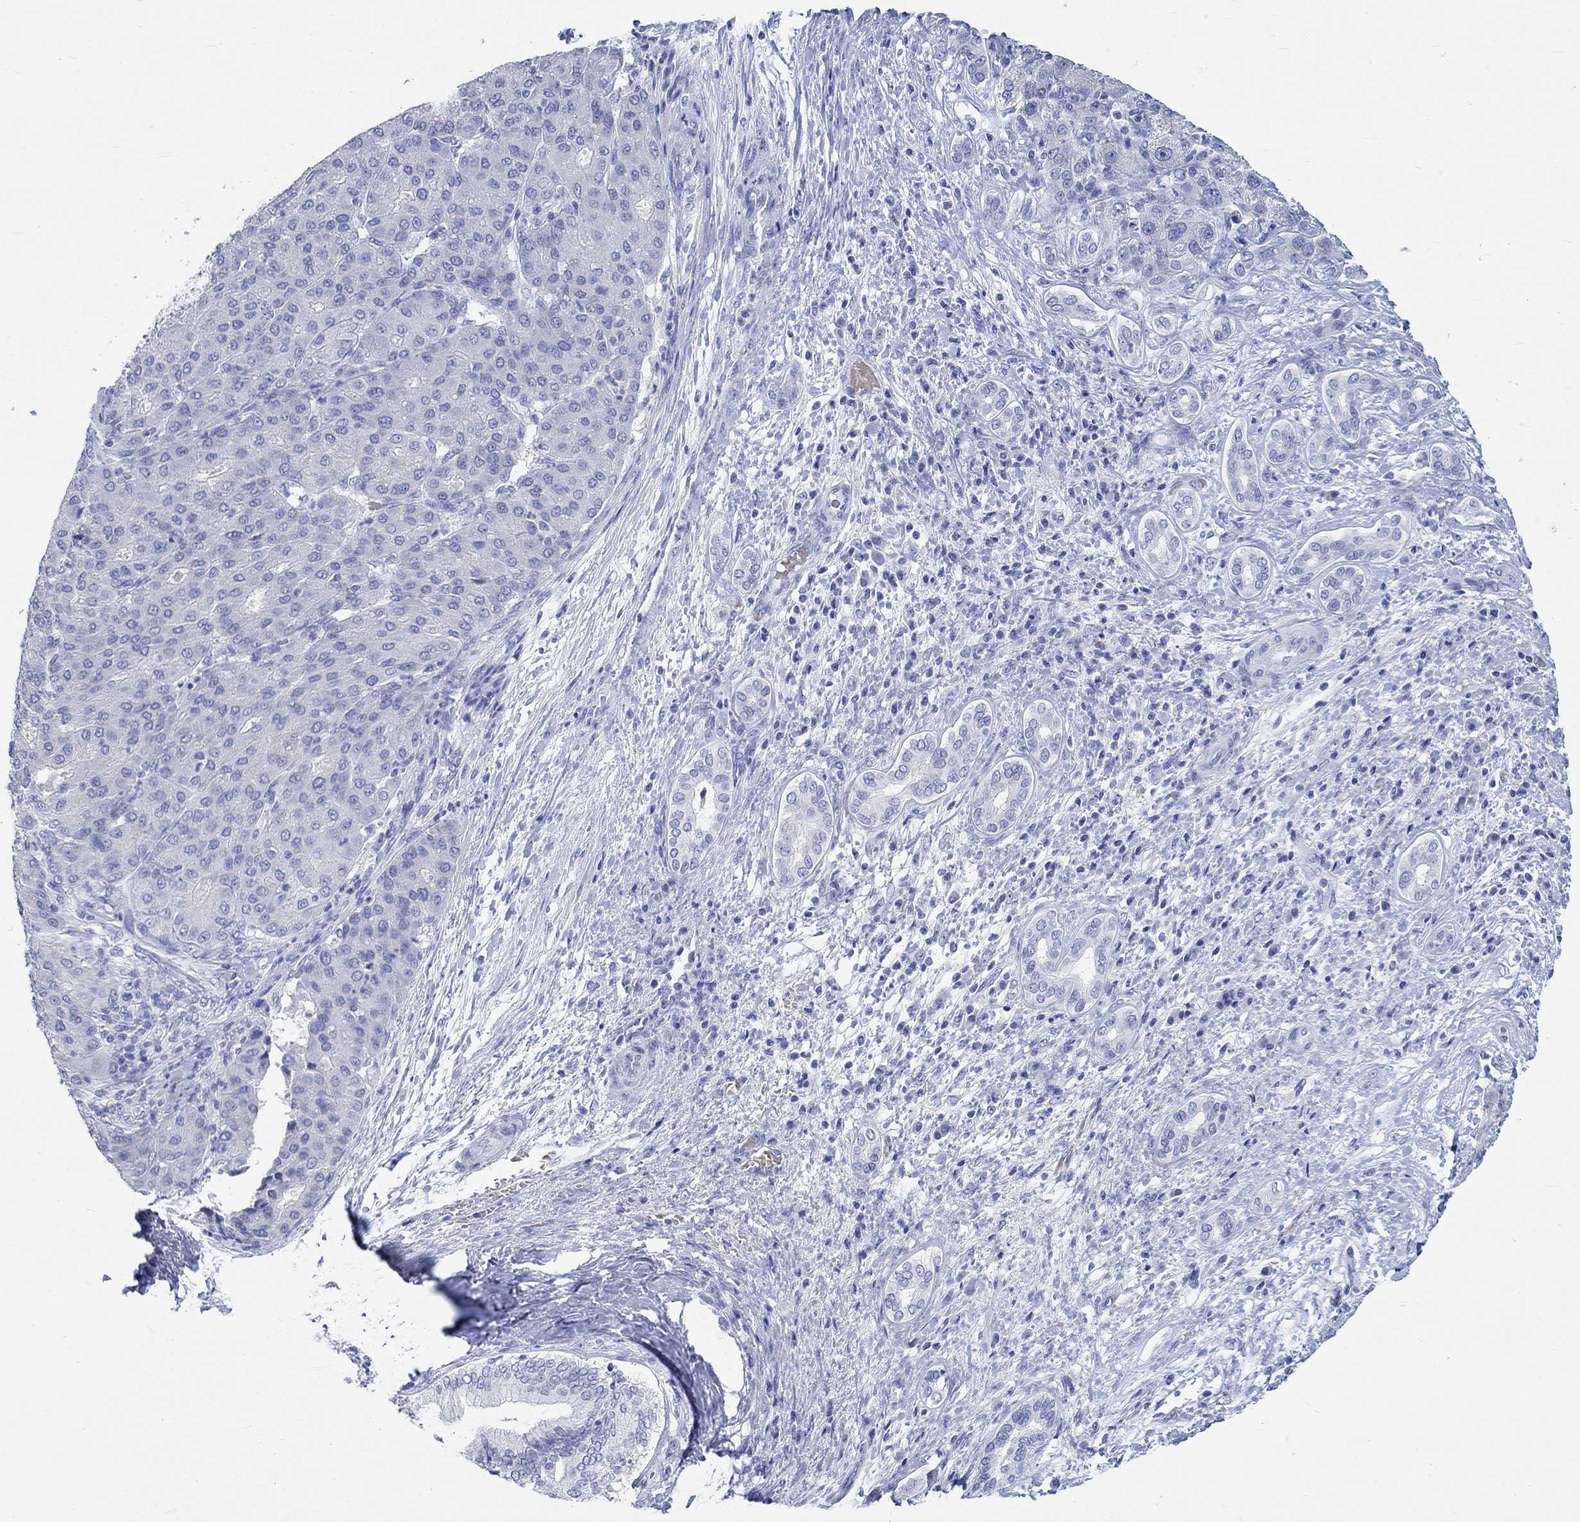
{"staining": {"intensity": "negative", "quantity": "none", "location": "none"}, "tissue": "liver cancer", "cell_type": "Tumor cells", "image_type": "cancer", "snomed": [{"axis": "morphology", "description": "Carcinoma, Hepatocellular, NOS"}, {"axis": "topography", "description": "Liver"}], "caption": "Liver cancer stained for a protein using IHC exhibits no positivity tumor cells.", "gene": "GRIA3", "patient": {"sex": "male", "age": 65}}